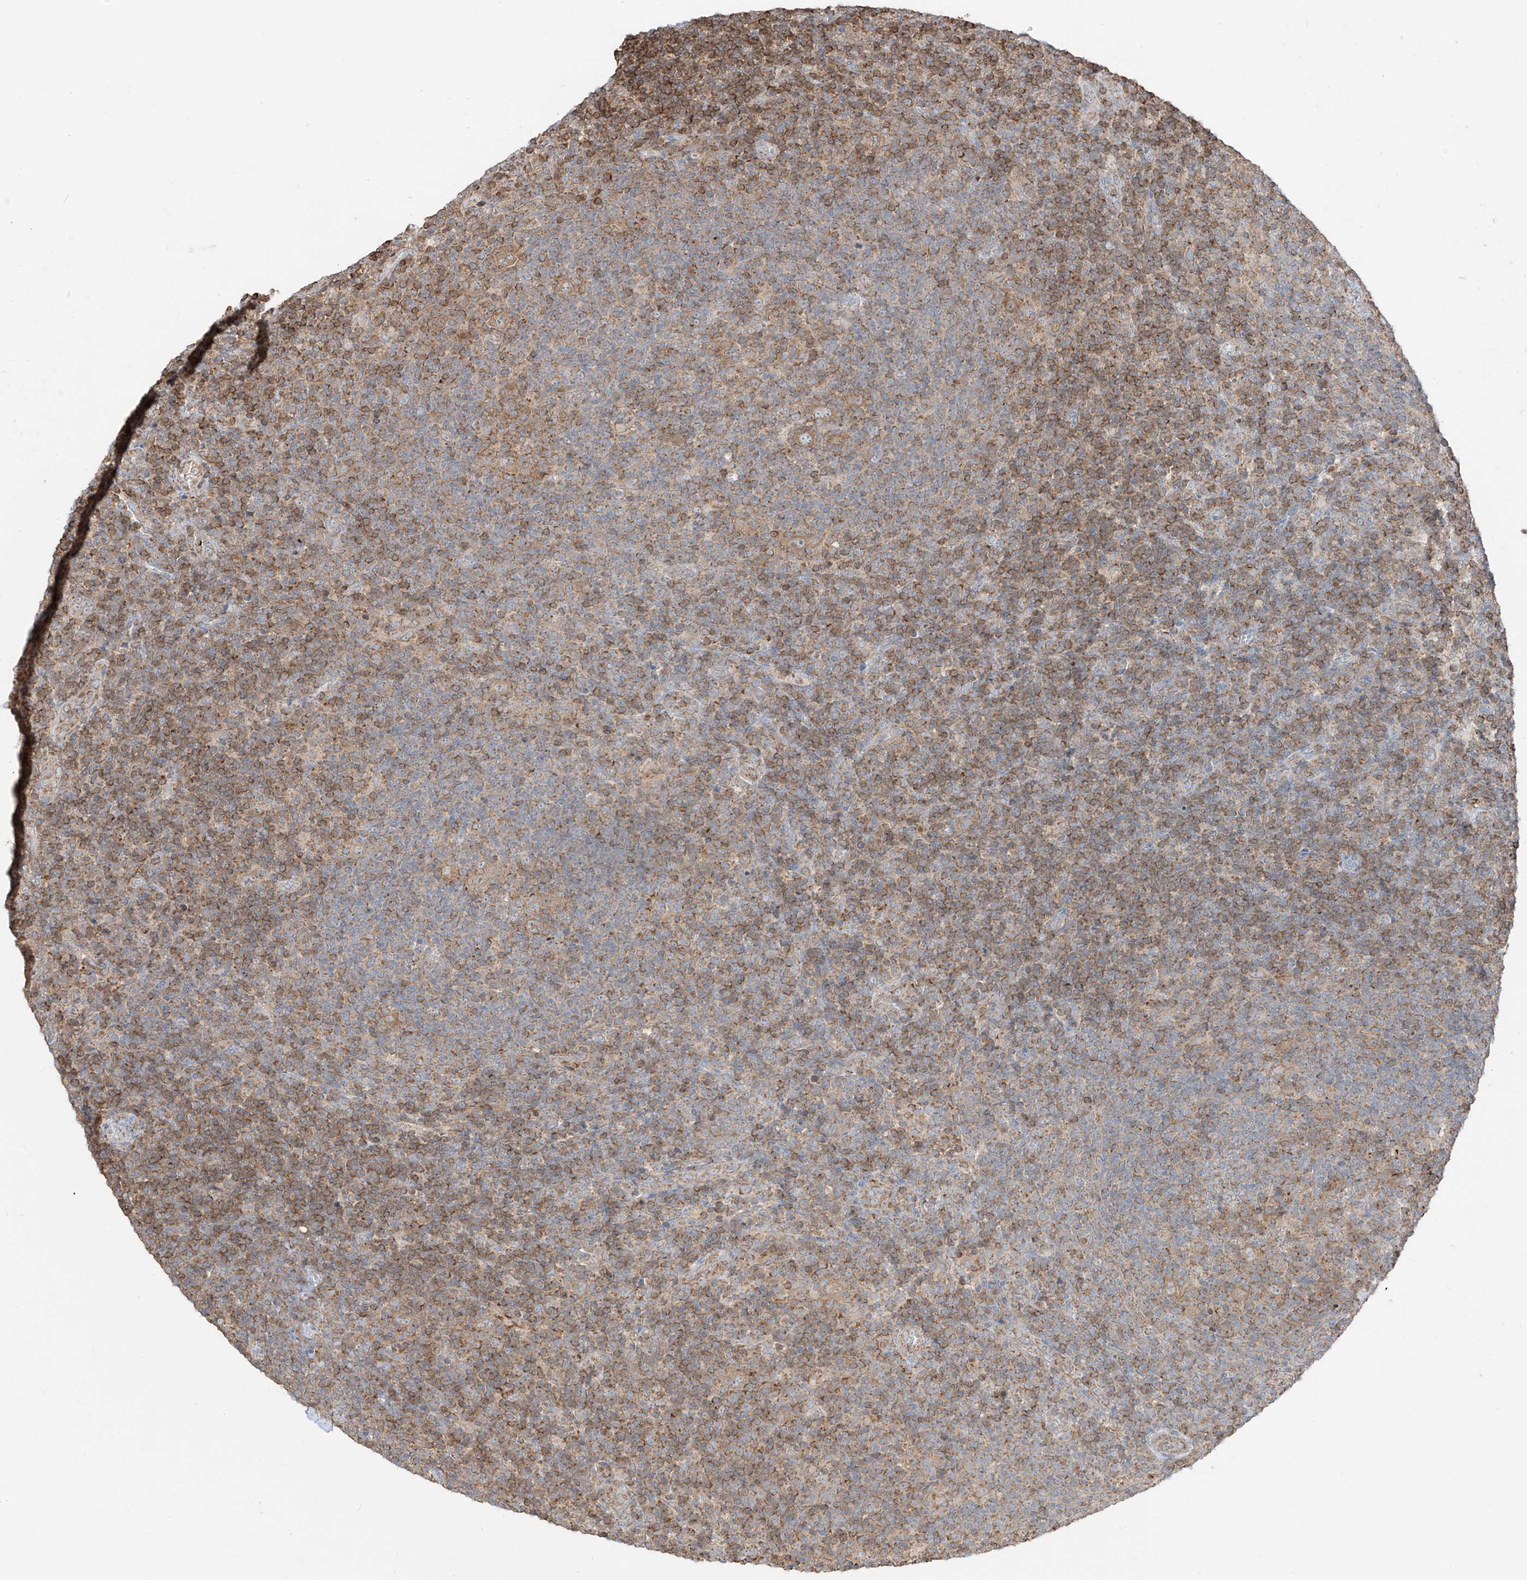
{"staining": {"intensity": "weak", "quantity": ">75%", "location": "cytoplasmic/membranous"}, "tissue": "lymphoma", "cell_type": "Tumor cells", "image_type": "cancer", "snomed": [{"axis": "morphology", "description": "Hodgkin's disease, NOS"}, {"axis": "topography", "description": "Lymph node"}], "caption": "Lymphoma tissue displays weak cytoplasmic/membranous staining in about >75% of tumor cells, visualized by immunohistochemistry.", "gene": "ETHE1", "patient": {"sex": "female", "age": 57}}